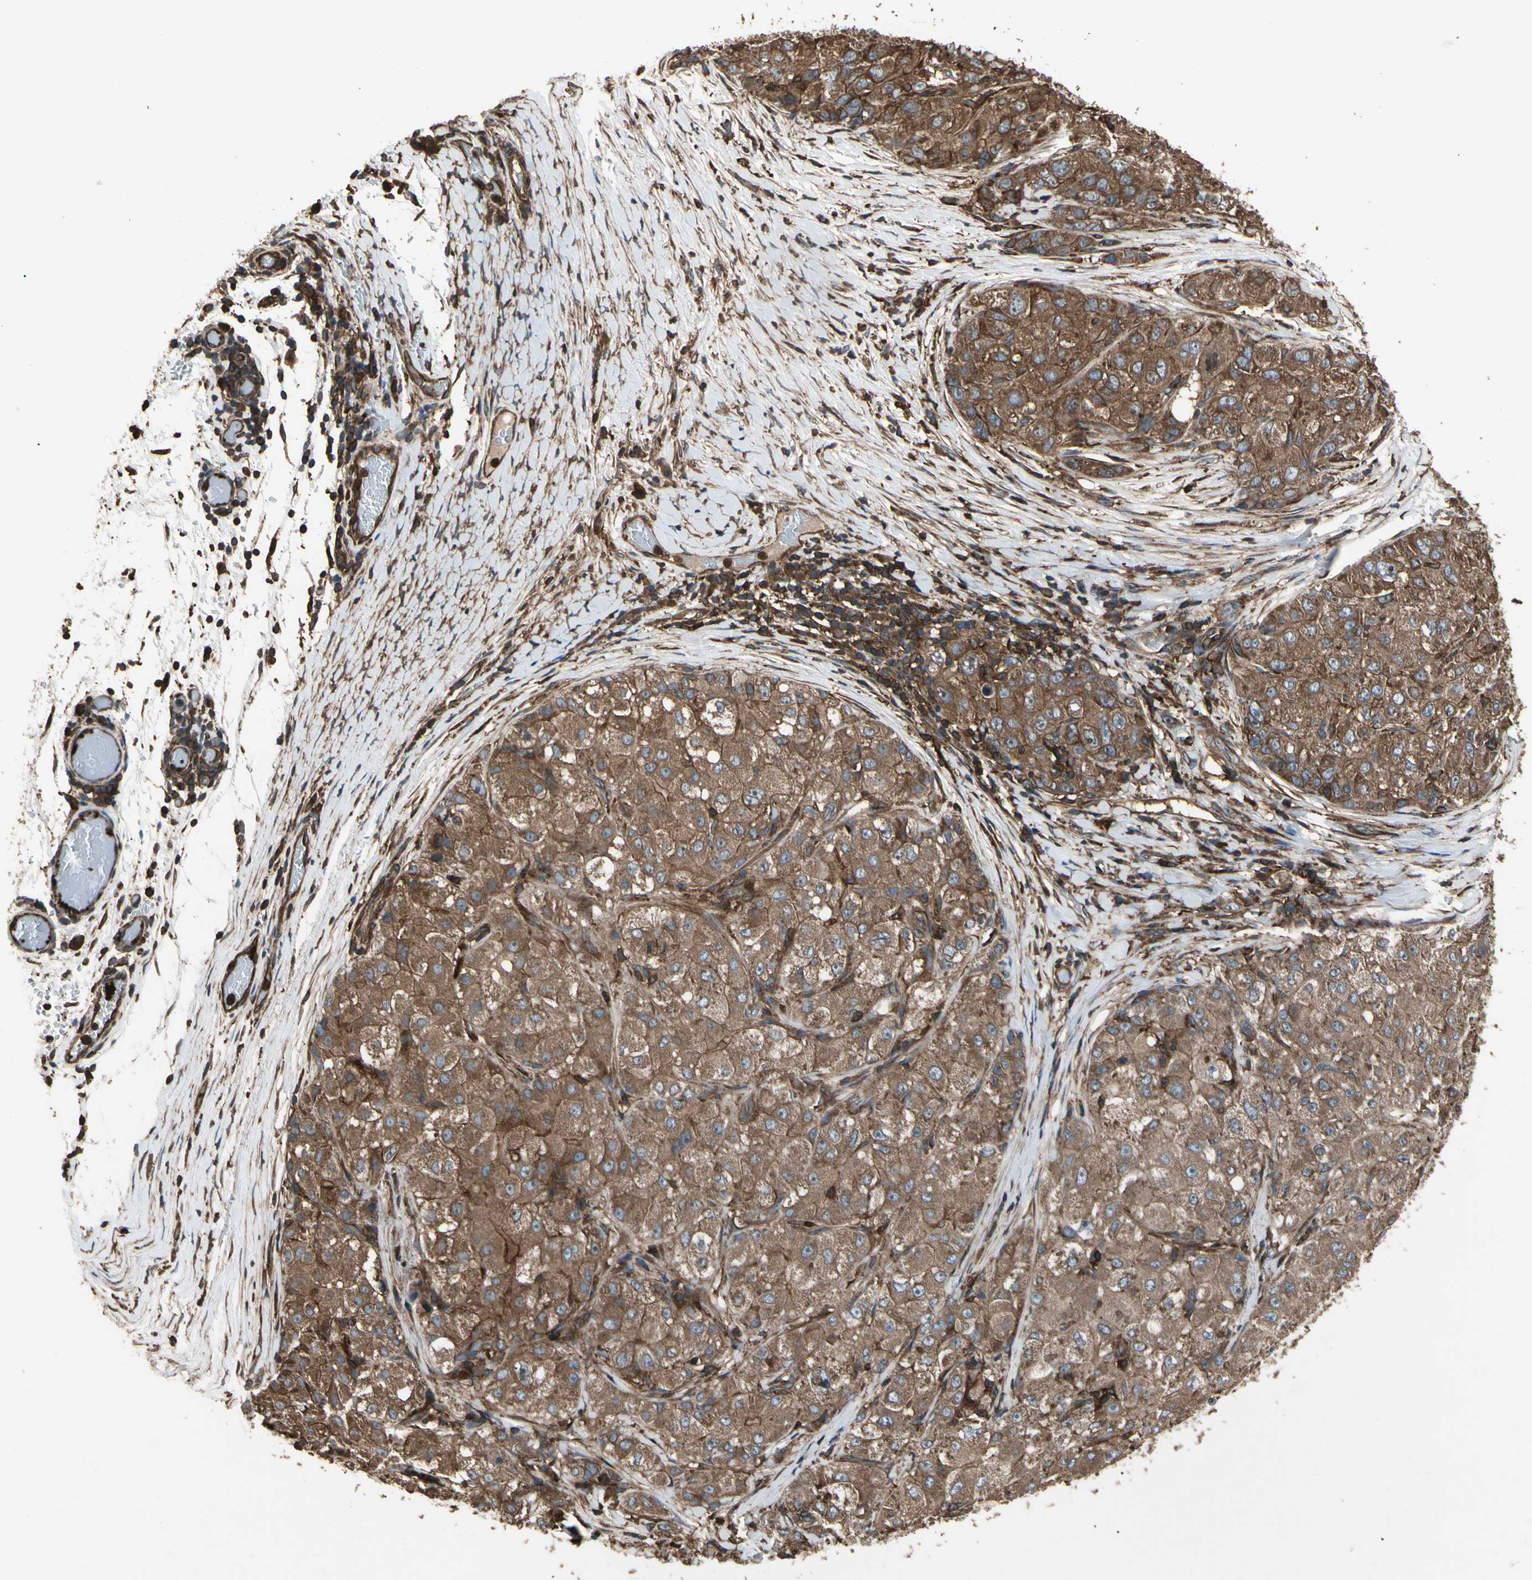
{"staining": {"intensity": "strong", "quantity": ">75%", "location": "cytoplasmic/membranous"}, "tissue": "liver cancer", "cell_type": "Tumor cells", "image_type": "cancer", "snomed": [{"axis": "morphology", "description": "Carcinoma, Hepatocellular, NOS"}, {"axis": "topography", "description": "Liver"}], "caption": "Brown immunohistochemical staining in hepatocellular carcinoma (liver) displays strong cytoplasmic/membranous positivity in approximately >75% of tumor cells. (Brightfield microscopy of DAB IHC at high magnification).", "gene": "AGBL2", "patient": {"sex": "male", "age": 80}}